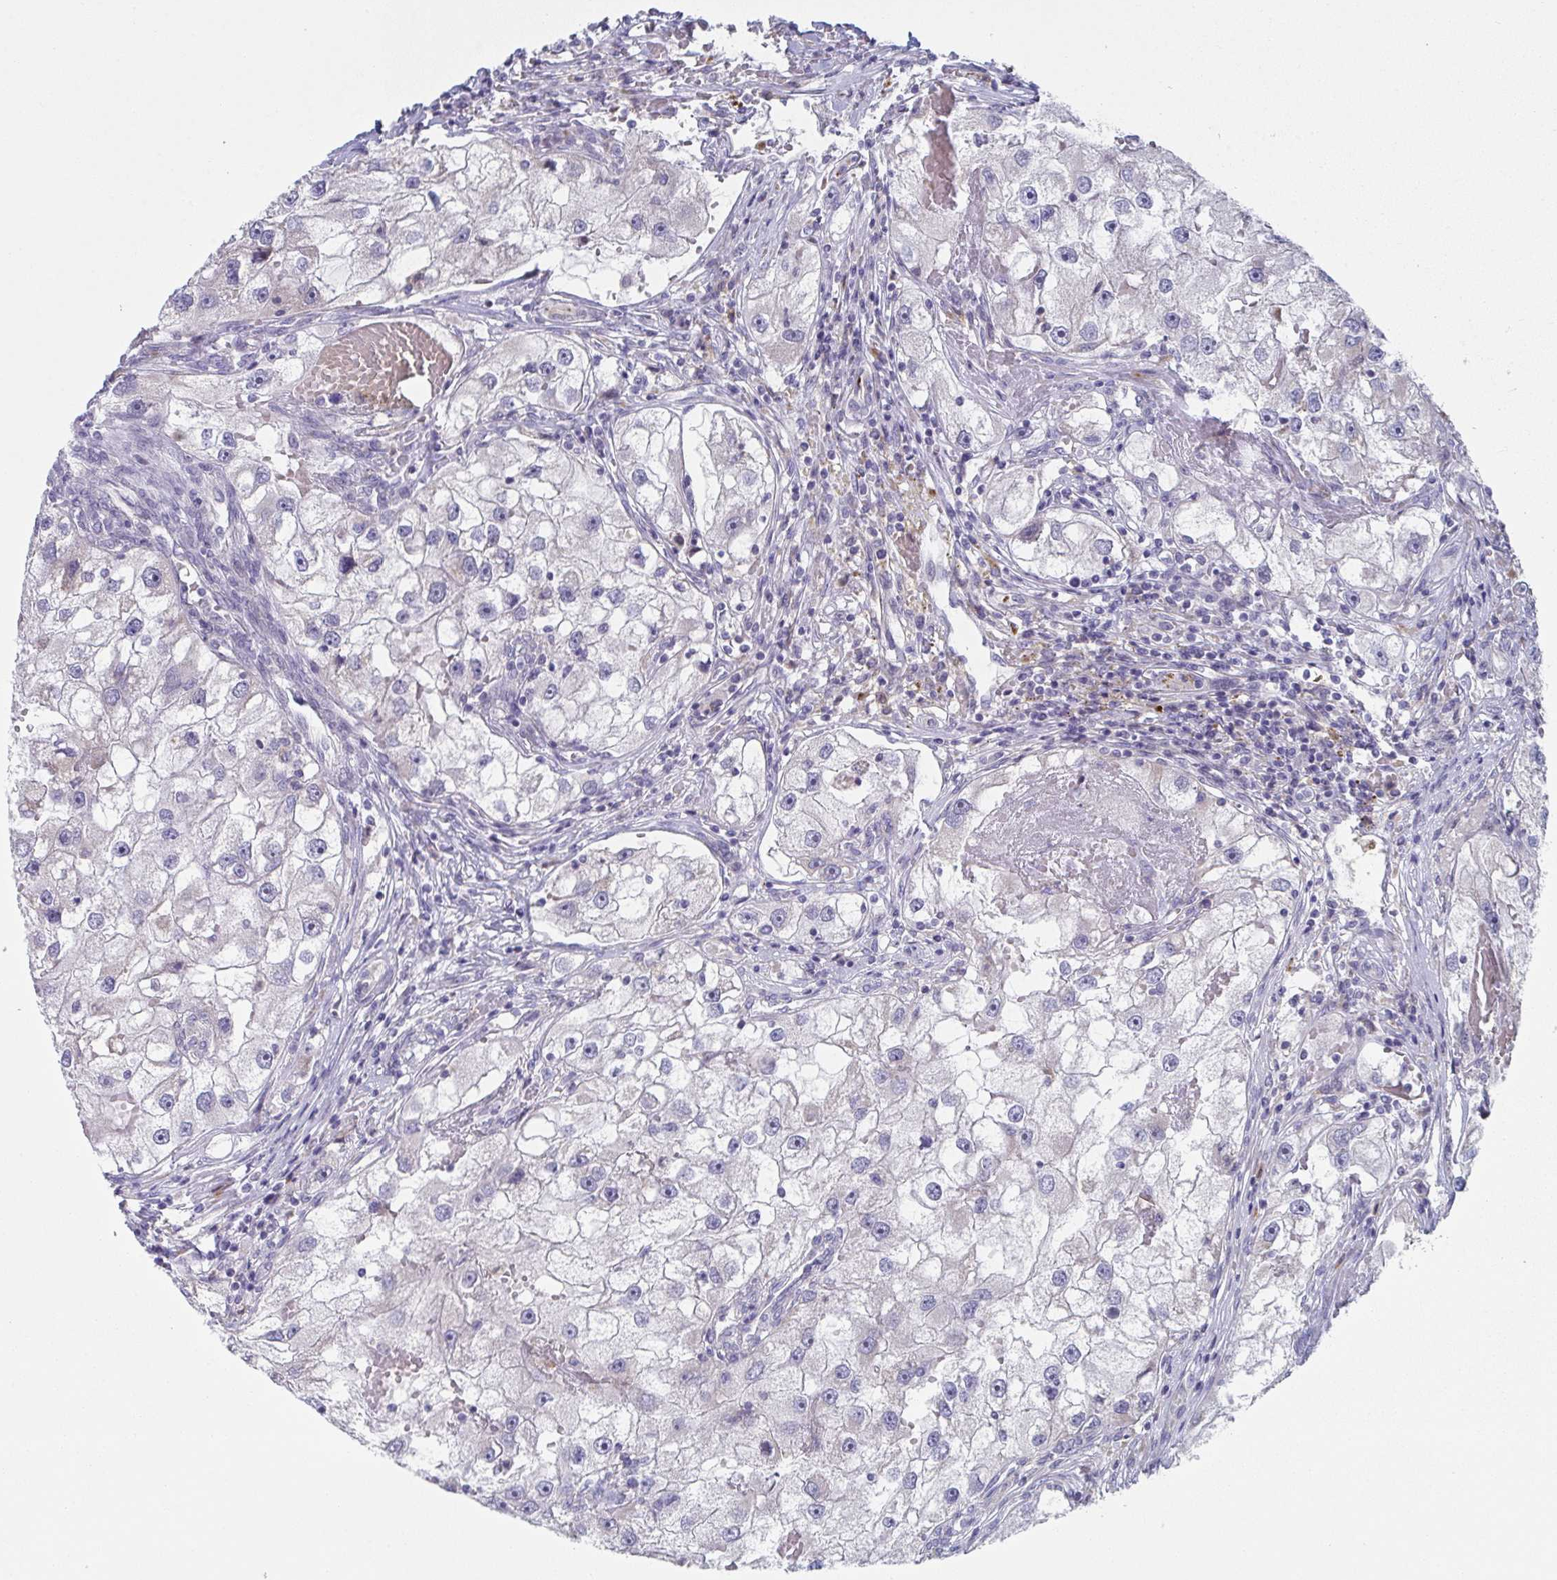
{"staining": {"intensity": "negative", "quantity": "none", "location": "none"}, "tissue": "renal cancer", "cell_type": "Tumor cells", "image_type": "cancer", "snomed": [{"axis": "morphology", "description": "Adenocarcinoma, NOS"}, {"axis": "topography", "description": "Kidney"}], "caption": "High power microscopy histopathology image of an immunohistochemistry (IHC) photomicrograph of renal cancer, revealing no significant staining in tumor cells. (DAB immunohistochemistry (IHC) visualized using brightfield microscopy, high magnification).", "gene": "VWDE", "patient": {"sex": "male", "age": 63}}